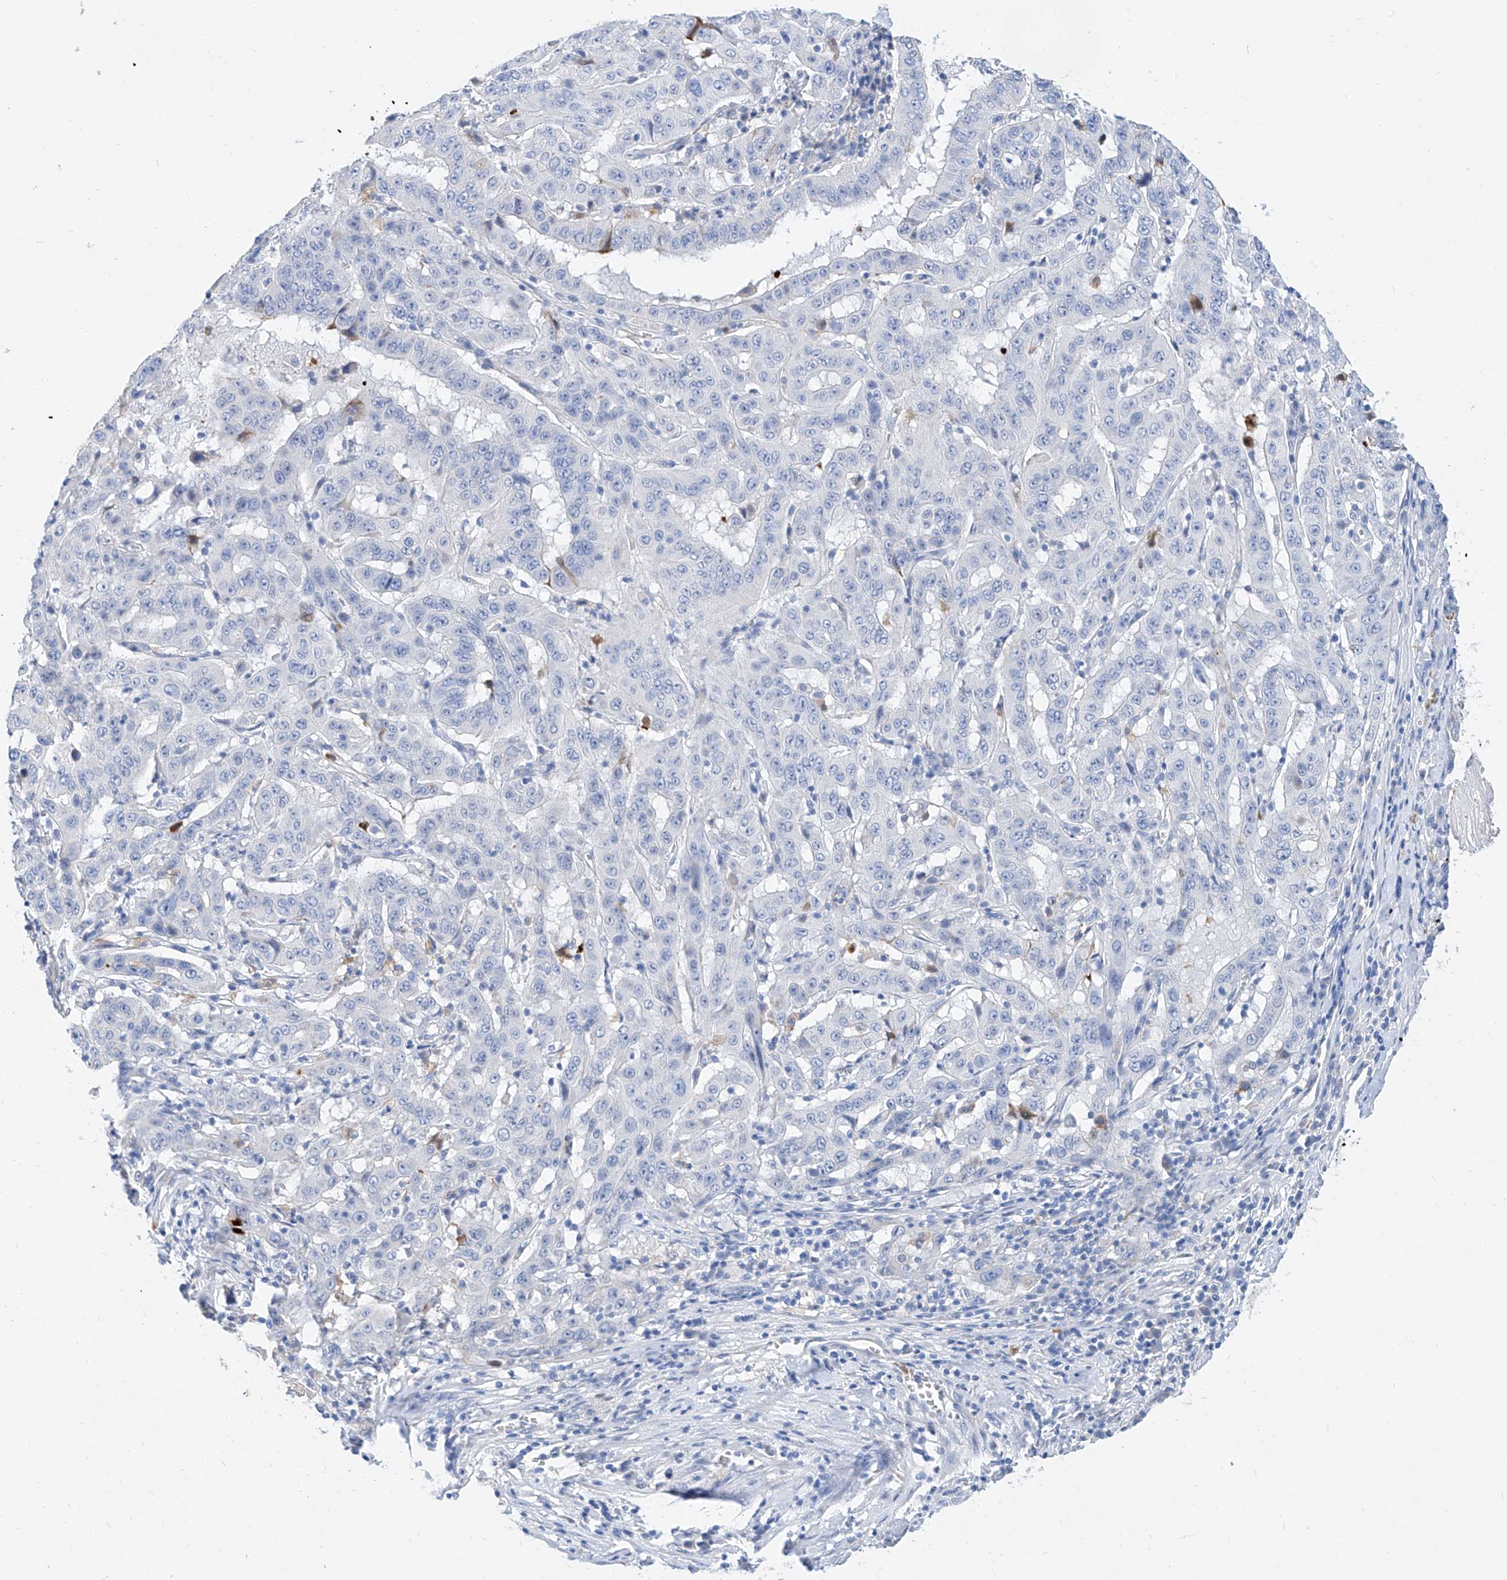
{"staining": {"intensity": "negative", "quantity": "none", "location": "none"}, "tissue": "pancreatic cancer", "cell_type": "Tumor cells", "image_type": "cancer", "snomed": [{"axis": "morphology", "description": "Adenocarcinoma, NOS"}, {"axis": "topography", "description": "Pancreas"}], "caption": "Adenocarcinoma (pancreatic) was stained to show a protein in brown. There is no significant expression in tumor cells.", "gene": "SLC25A29", "patient": {"sex": "male", "age": 63}}